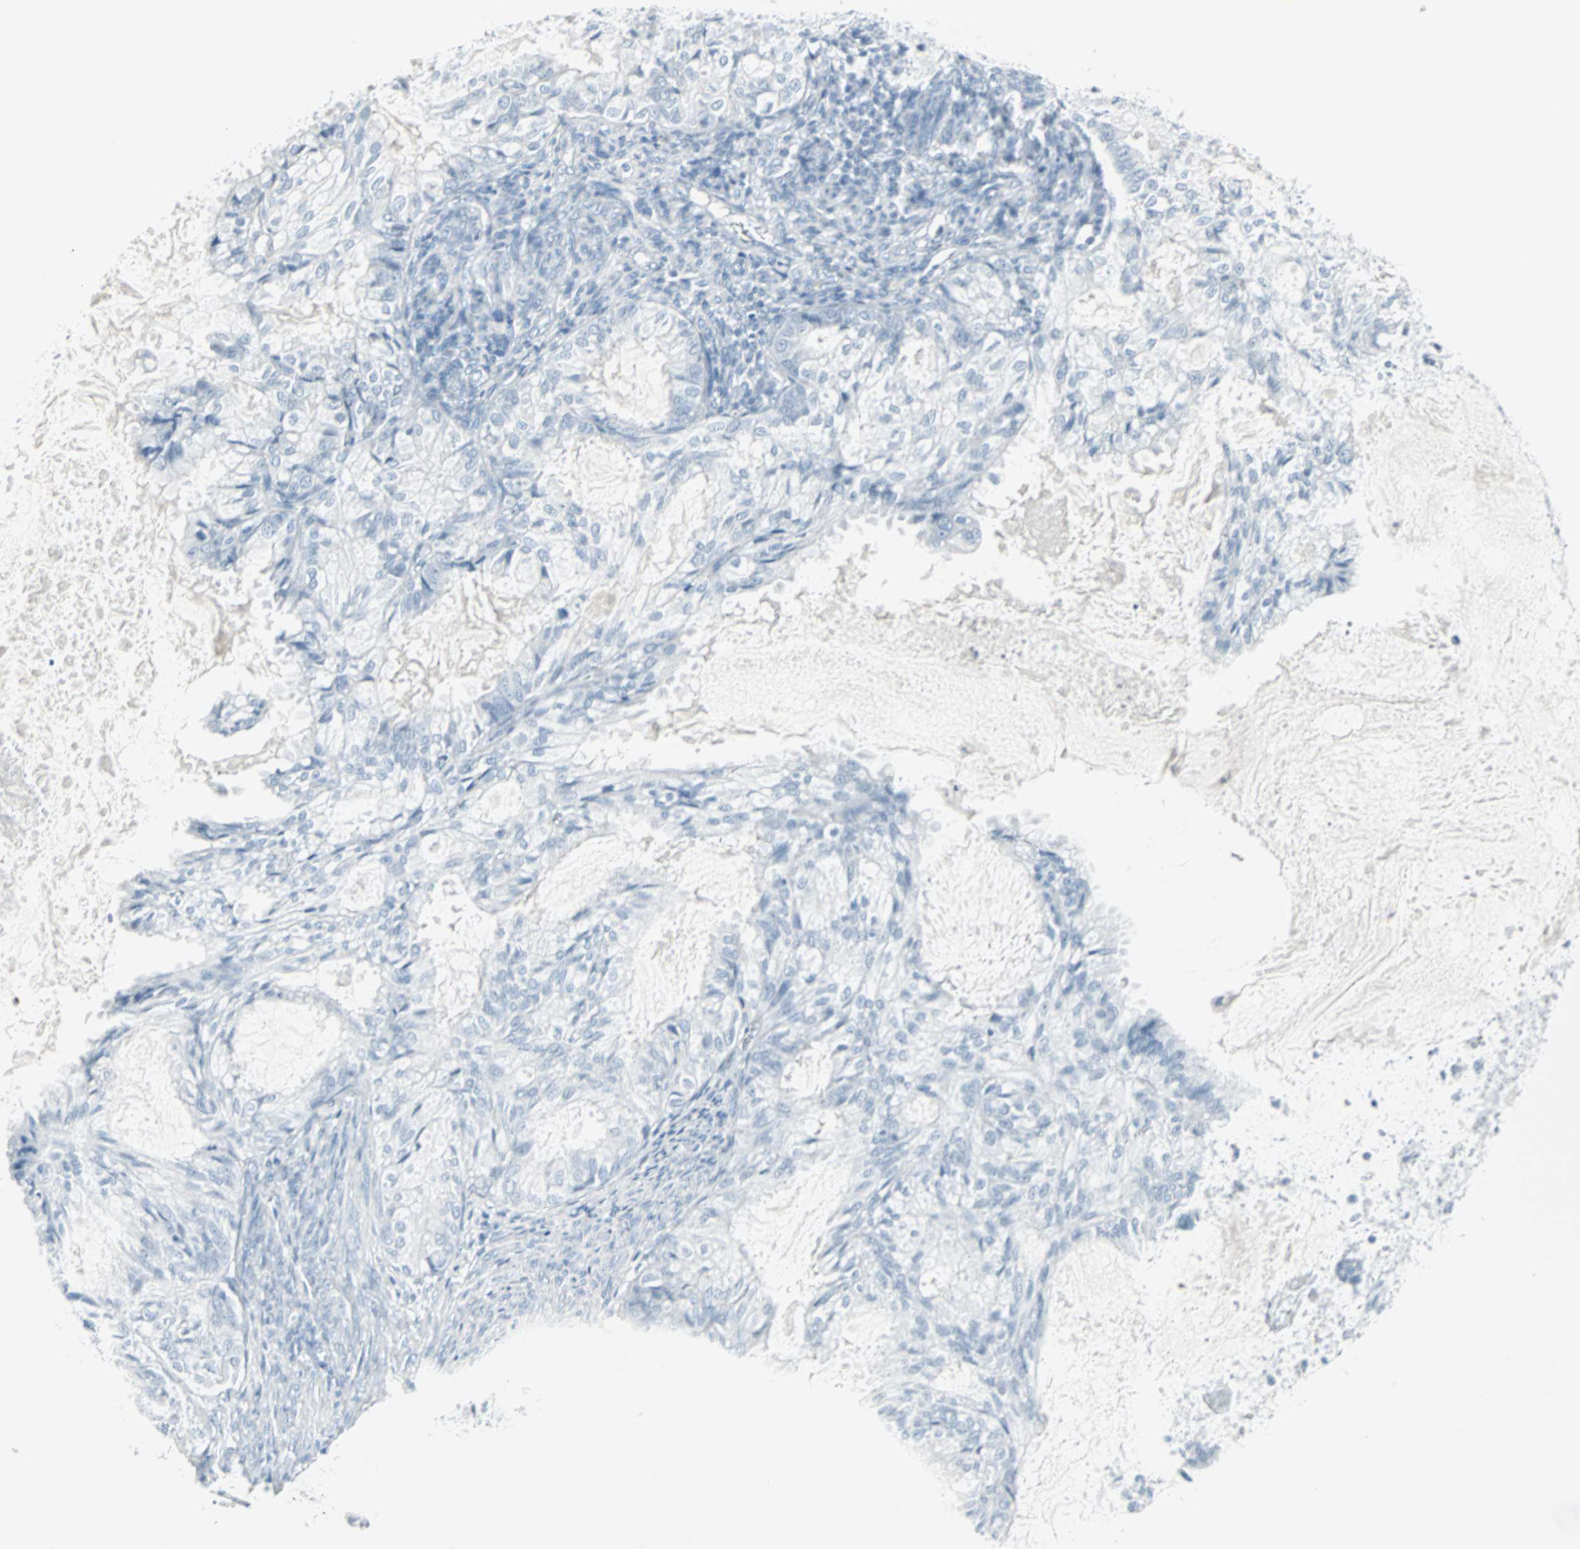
{"staining": {"intensity": "negative", "quantity": "none", "location": "none"}, "tissue": "cervical cancer", "cell_type": "Tumor cells", "image_type": "cancer", "snomed": [{"axis": "morphology", "description": "Normal tissue, NOS"}, {"axis": "morphology", "description": "Adenocarcinoma, NOS"}, {"axis": "topography", "description": "Cervix"}, {"axis": "topography", "description": "Endometrium"}], "caption": "High power microscopy photomicrograph of an immunohistochemistry image of cervical cancer (adenocarcinoma), revealing no significant staining in tumor cells.", "gene": "LANCL3", "patient": {"sex": "female", "age": 86}}